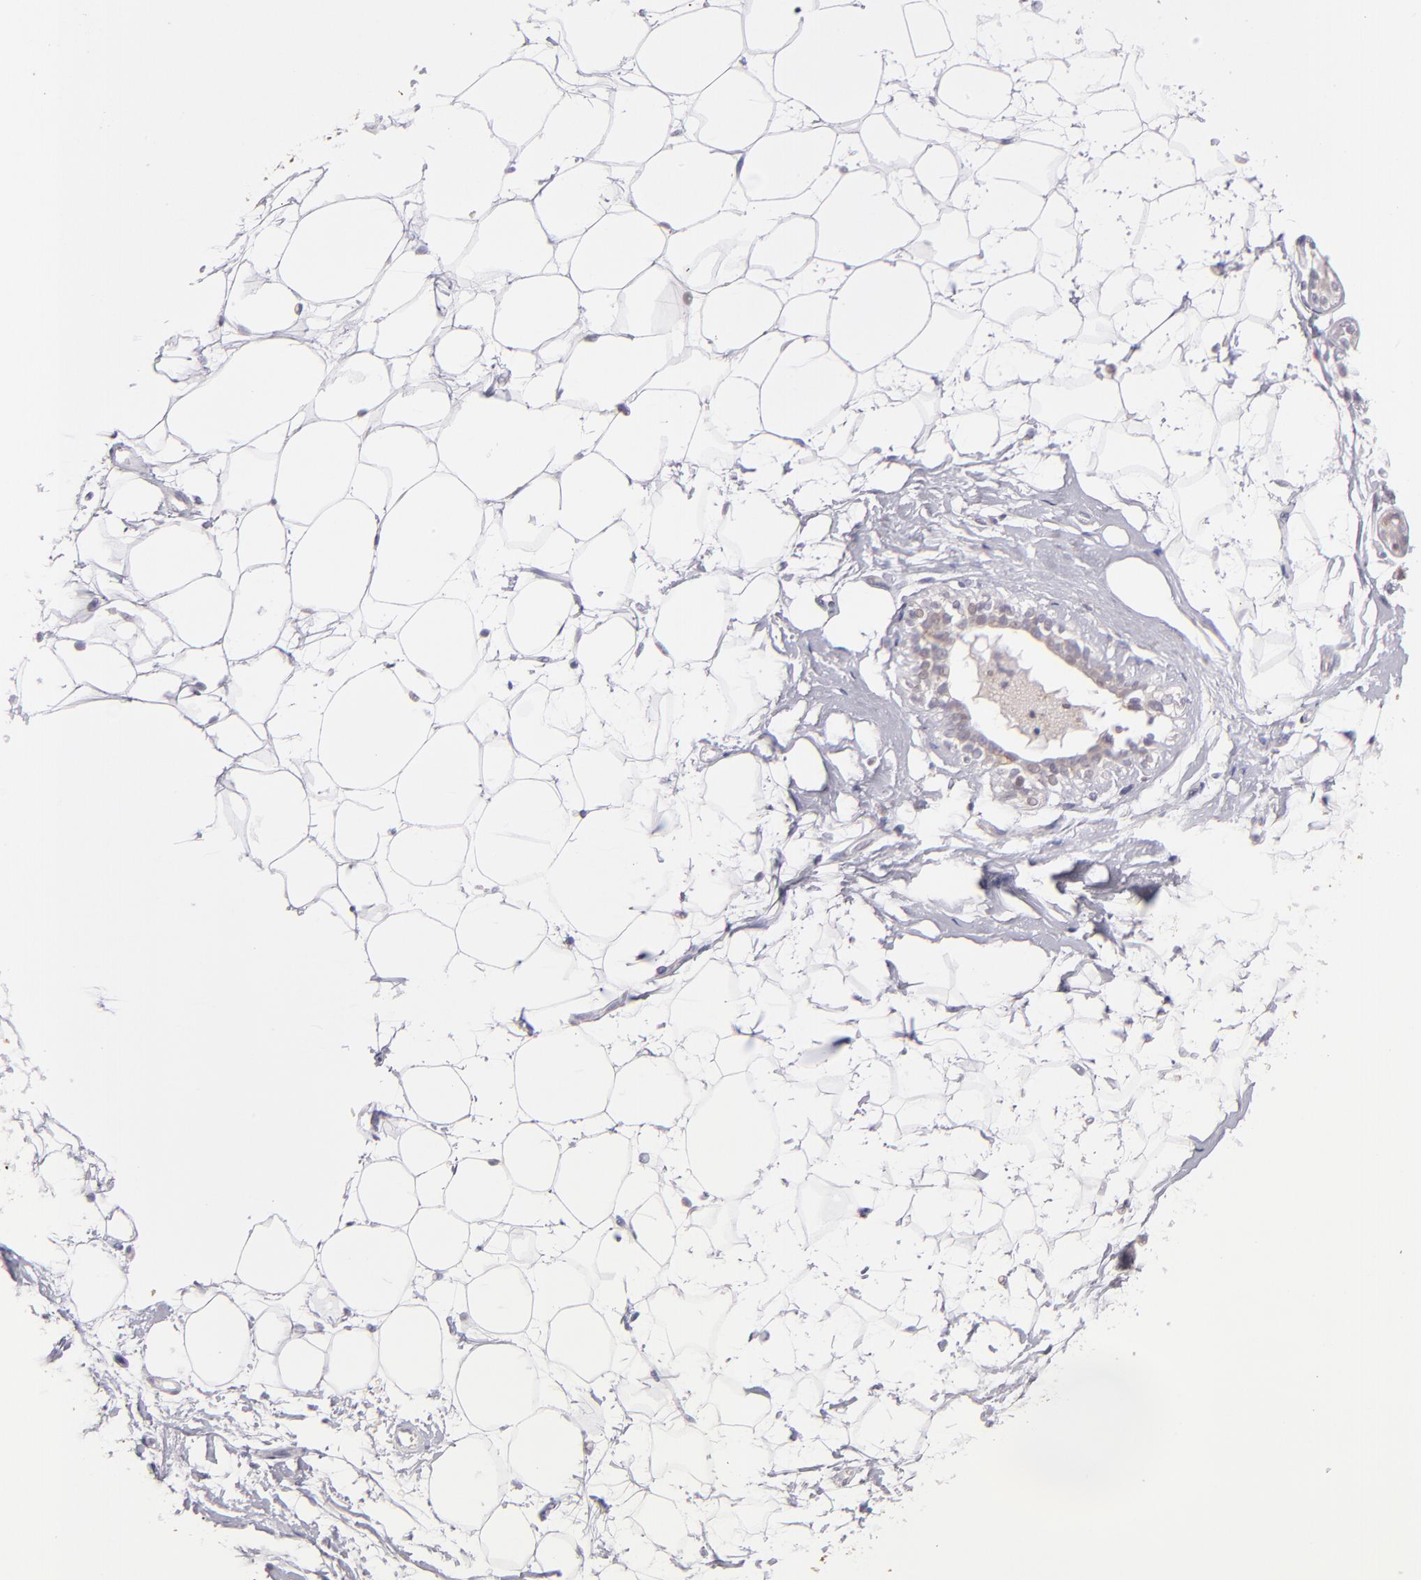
{"staining": {"intensity": "negative", "quantity": "none", "location": "none"}, "tissue": "adipose tissue", "cell_type": "Adipocytes", "image_type": "normal", "snomed": [{"axis": "morphology", "description": "Normal tissue, NOS"}, {"axis": "topography", "description": "Breast"}], "caption": "A high-resolution image shows IHC staining of unremarkable adipose tissue, which shows no significant positivity in adipocytes.", "gene": "TRAF3", "patient": {"sex": "female", "age": 22}}